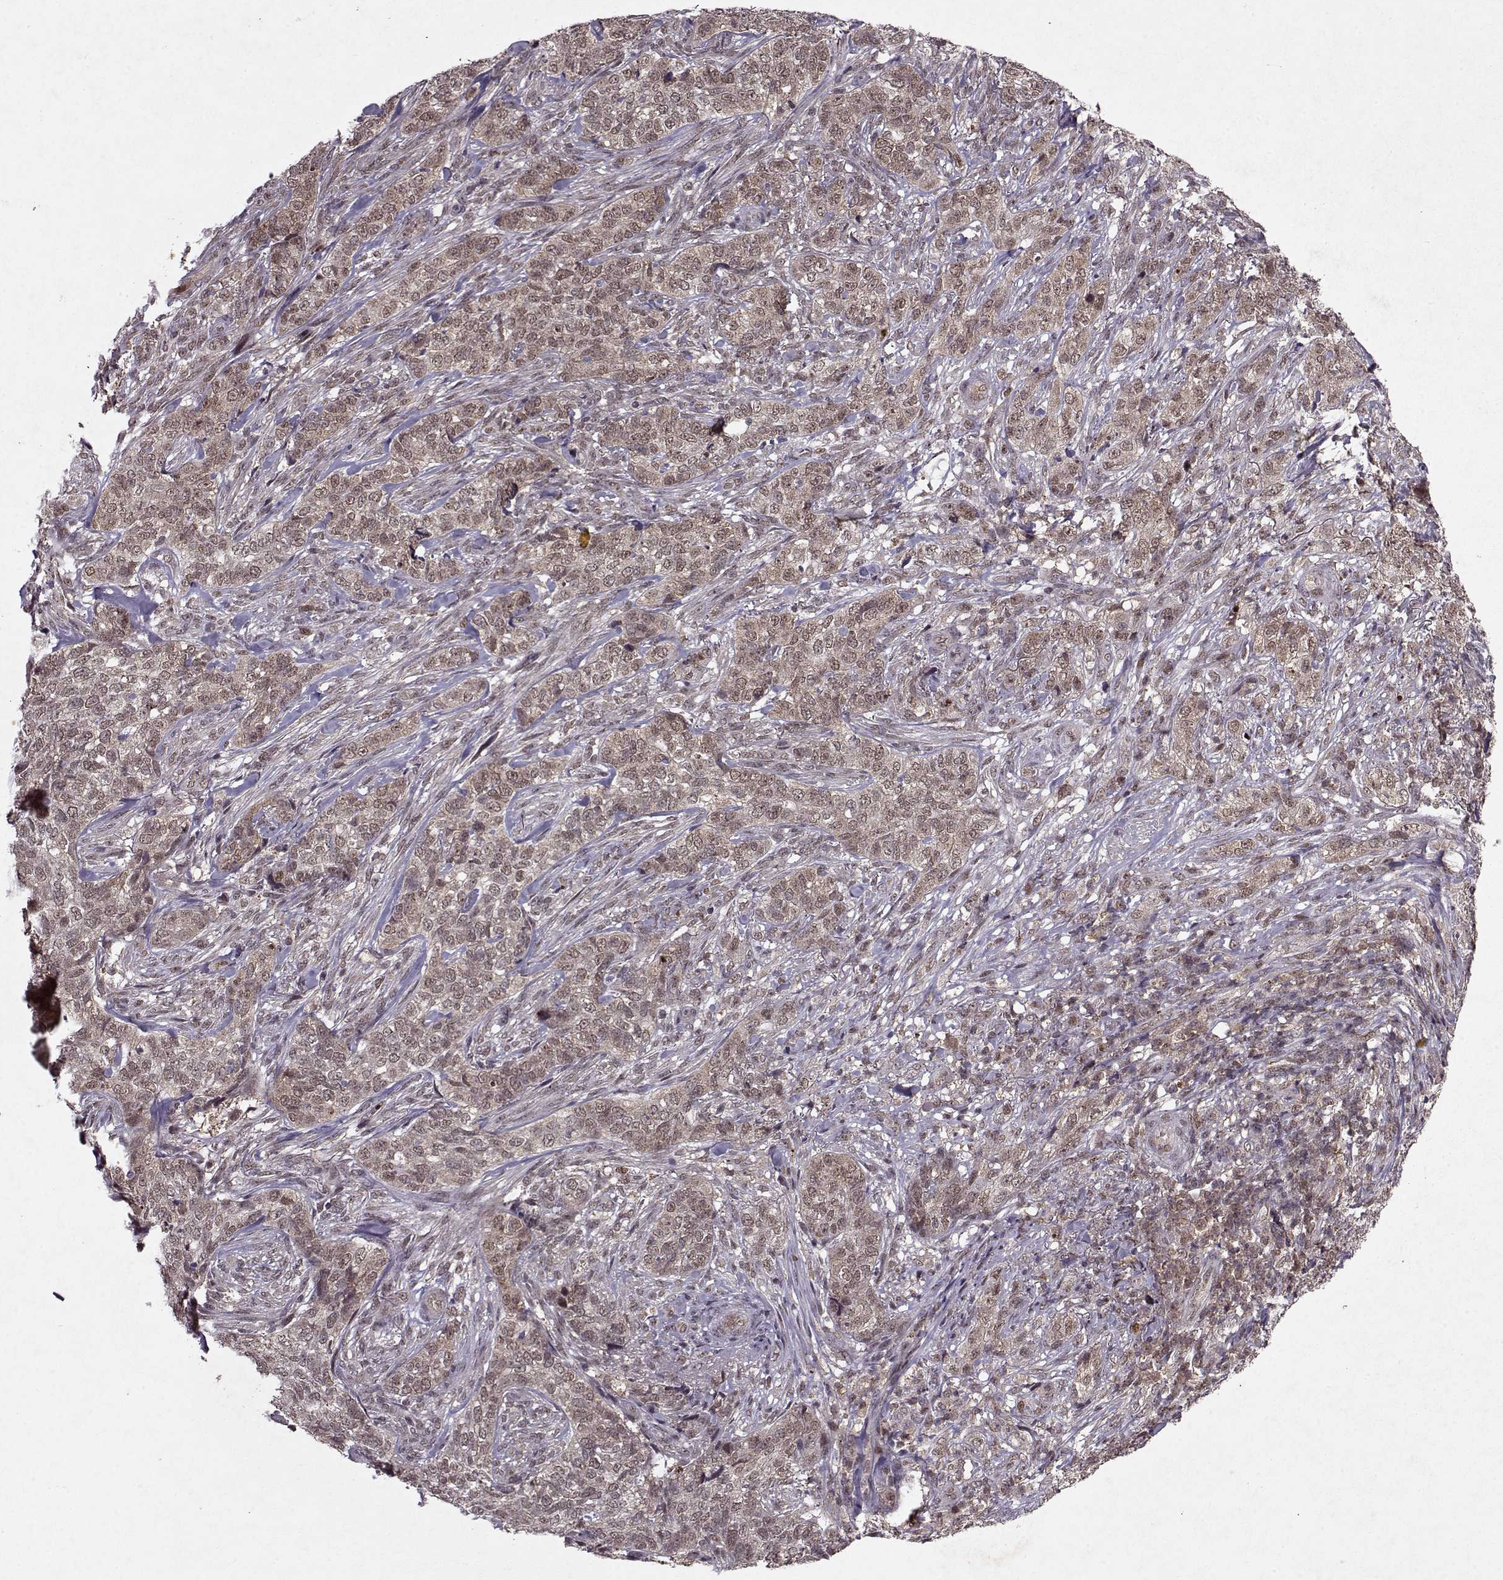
{"staining": {"intensity": "weak", "quantity": ">75%", "location": "cytoplasmic/membranous,nuclear"}, "tissue": "skin cancer", "cell_type": "Tumor cells", "image_type": "cancer", "snomed": [{"axis": "morphology", "description": "Basal cell carcinoma"}, {"axis": "topography", "description": "Skin"}], "caption": "Skin basal cell carcinoma tissue demonstrates weak cytoplasmic/membranous and nuclear staining in approximately >75% of tumor cells The protein is stained brown, and the nuclei are stained in blue (DAB IHC with brightfield microscopy, high magnification).", "gene": "PSMA7", "patient": {"sex": "female", "age": 69}}